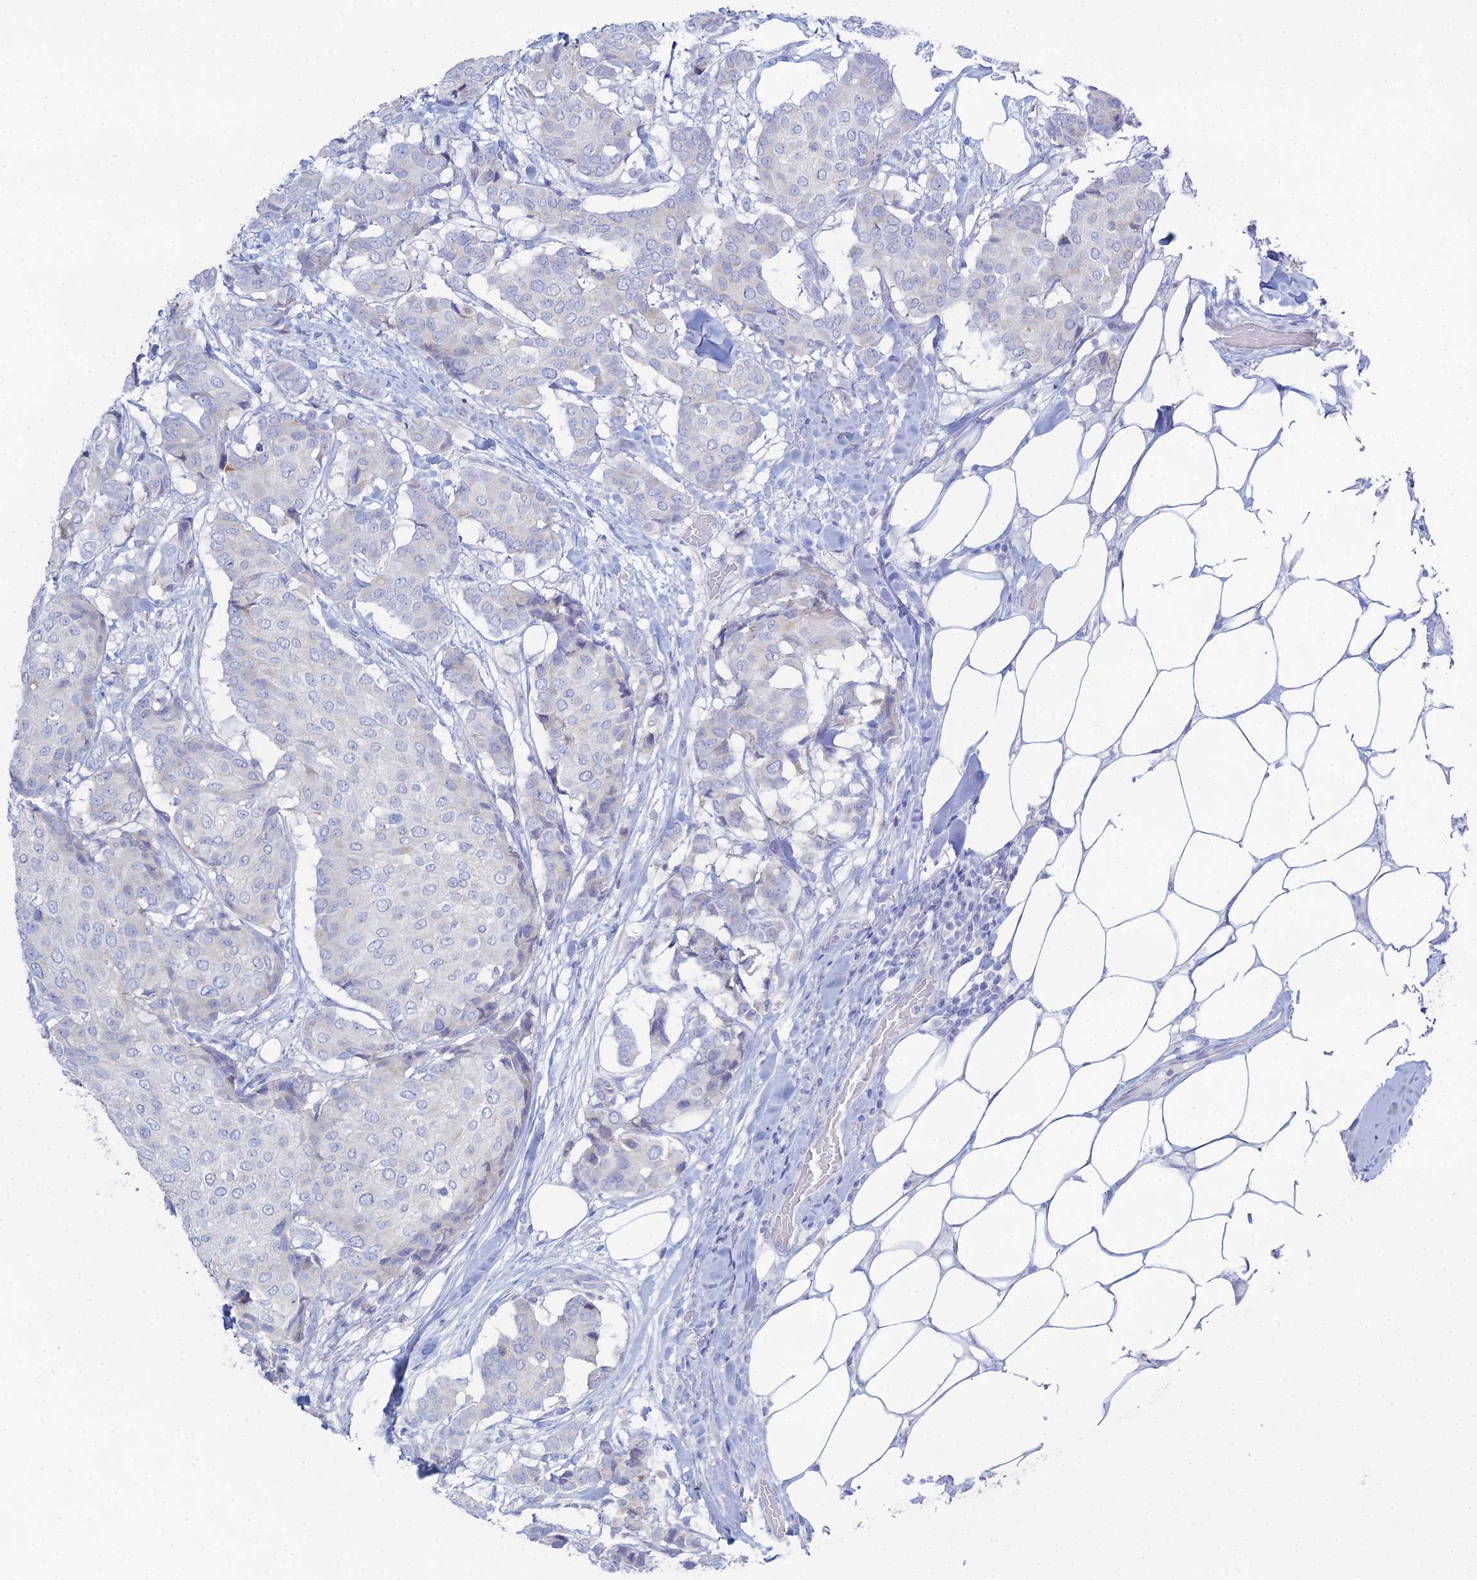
{"staining": {"intensity": "negative", "quantity": "none", "location": "none"}, "tissue": "breast cancer", "cell_type": "Tumor cells", "image_type": "cancer", "snomed": [{"axis": "morphology", "description": "Duct carcinoma"}, {"axis": "topography", "description": "Breast"}], "caption": "DAB immunohistochemical staining of human breast cancer demonstrates no significant expression in tumor cells.", "gene": "DHX34", "patient": {"sex": "female", "age": 75}}